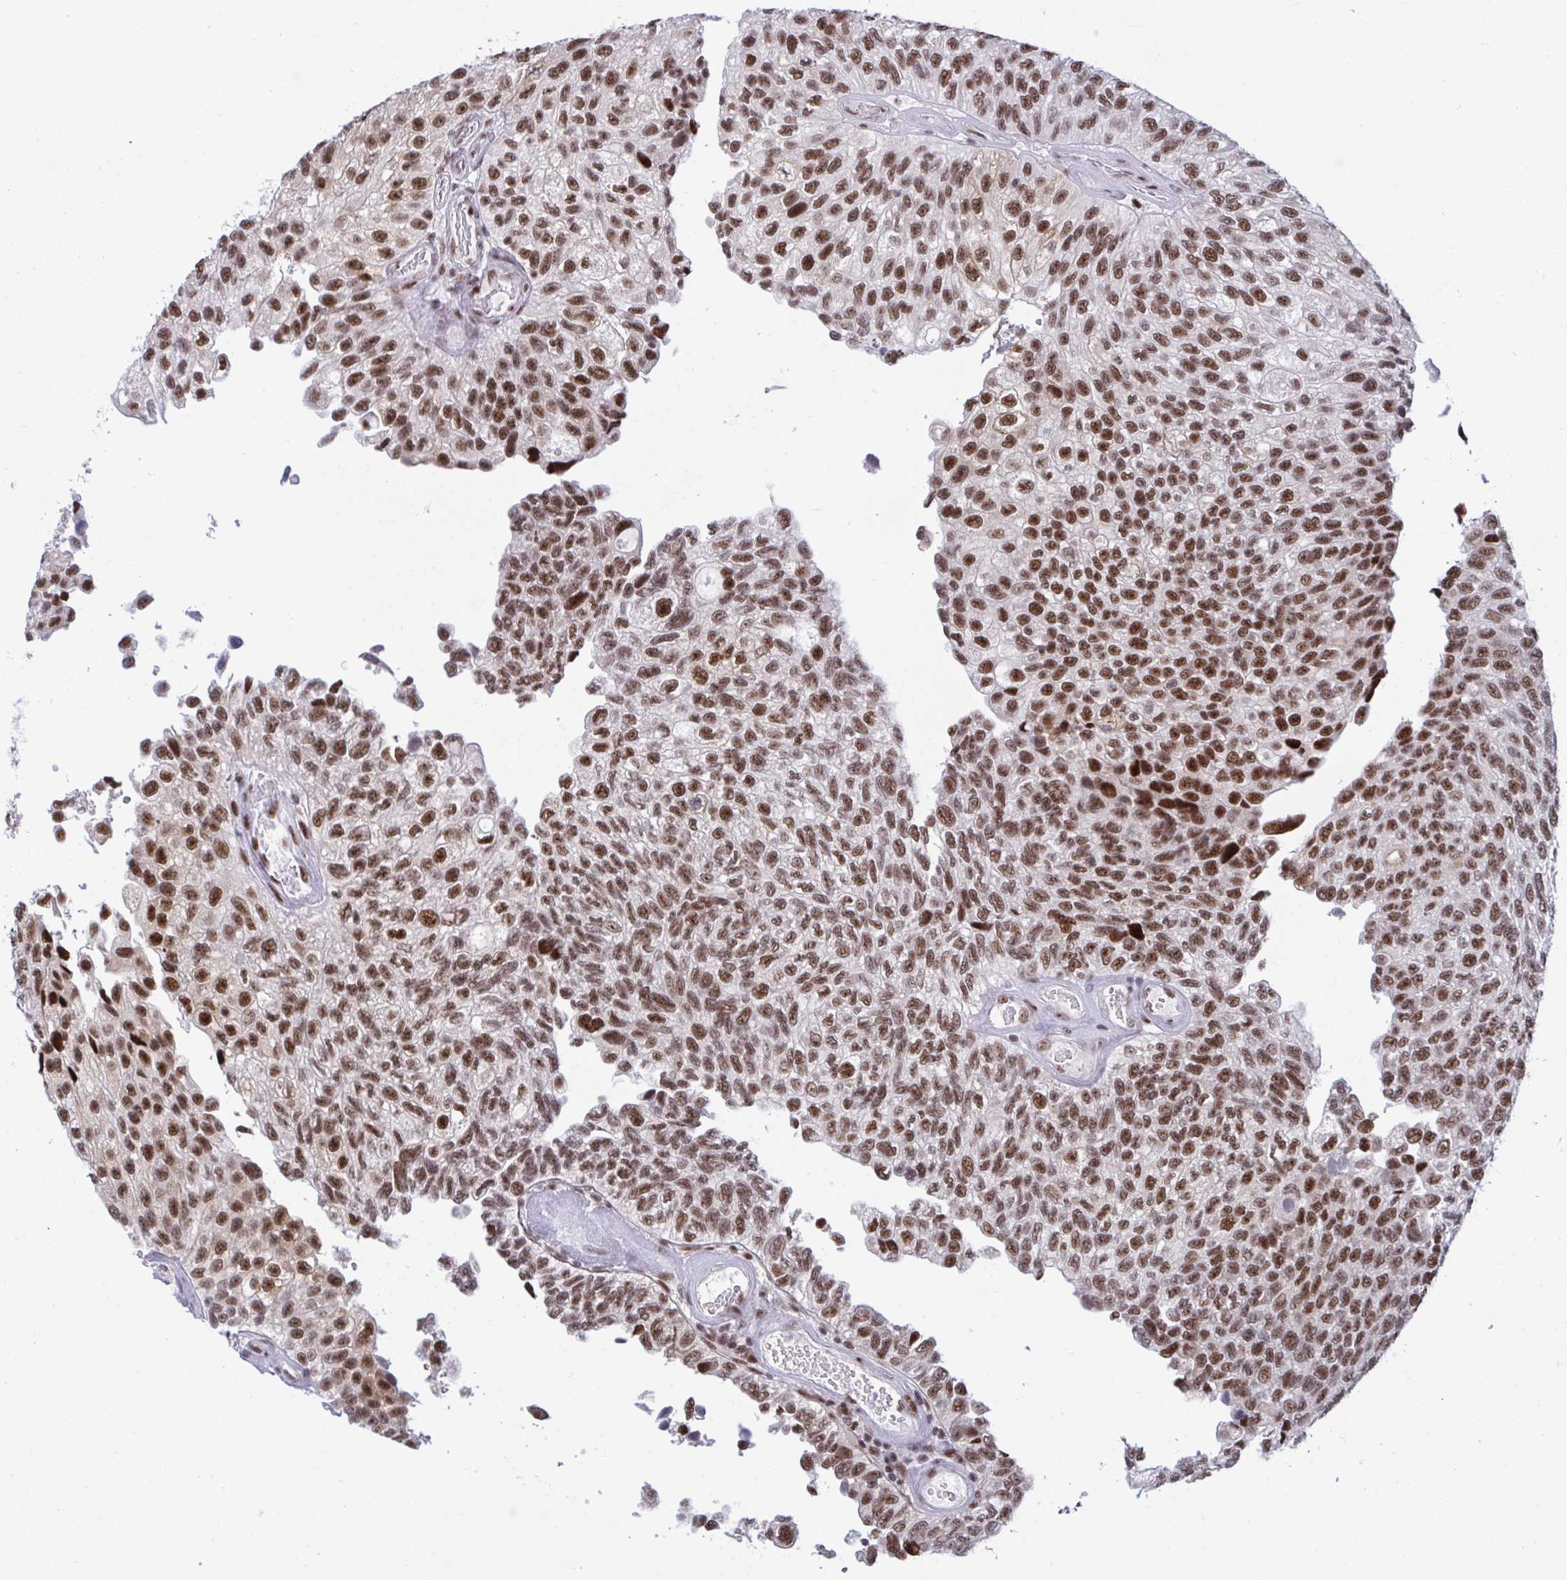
{"staining": {"intensity": "moderate", "quantity": ">75%", "location": "nuclear"}, "tissue": "urothelial cancer", "cell_type": "Tumor cells", "image_type": "cancer", "snomed": [{"axis": "morphology", "description": "Urothelial carcinoma, NOS"}, {"axis": "topography", "description": "Urinary bladder"}], "caption": "There is medium levels of moderate nuclear positivity in tumor cells of urothelial cancer, as demonstrated by immunohistochemical staining (brown color).", "gene": "WBP11", "patient": {"sex": "male", "age": 87}}